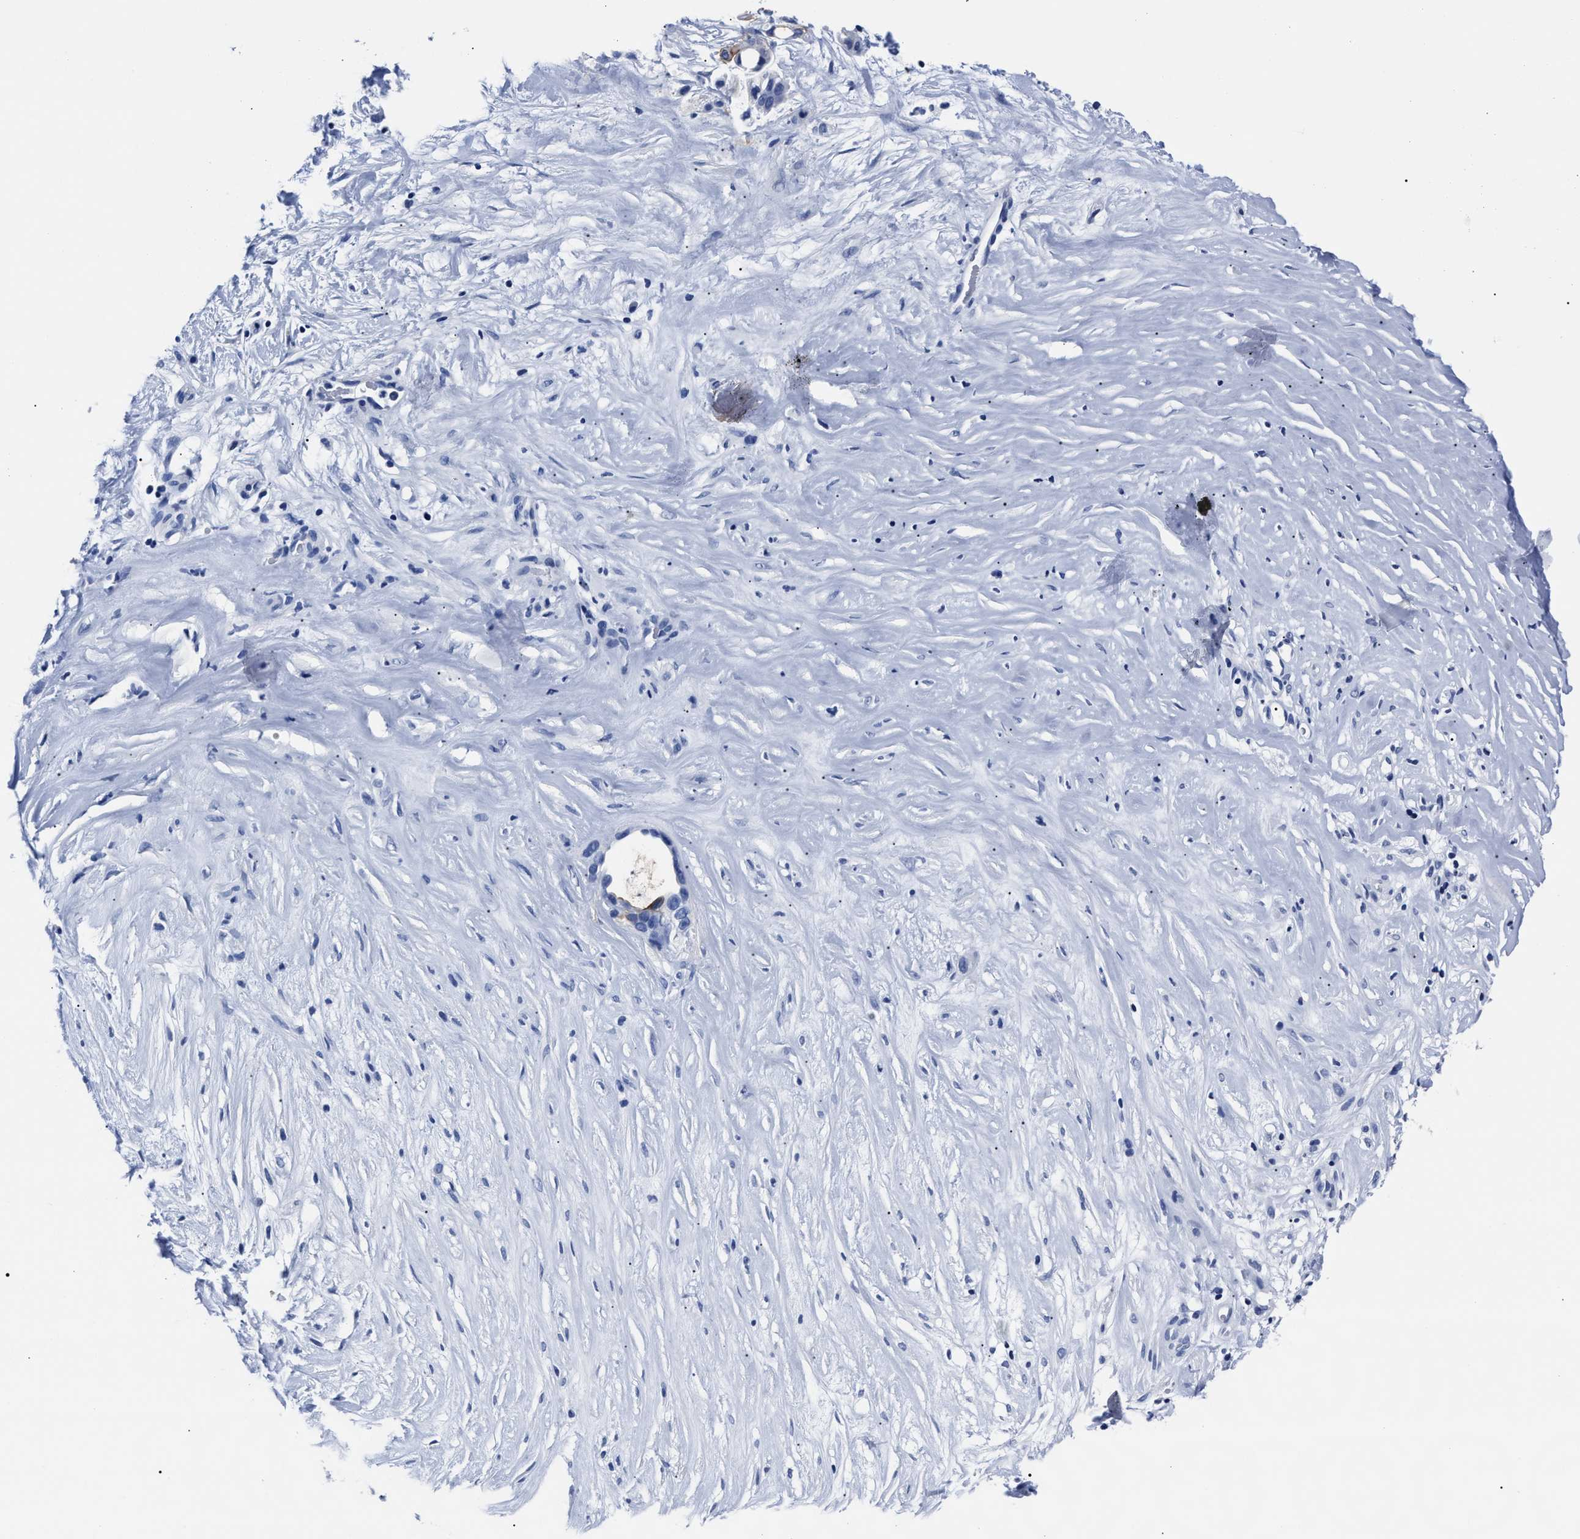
{"staining": {"intensity": "negative", "quantity": "none", "location": "none"}, "tissue": "liver cancer", "cell_type": "Tumor cells", "image_type": "cancer", "snomed": [{"axis": "morphology", "description": "Cholangiocarcinoma"}, {"axis": "topography", "description": "Liver"}], "caption": "Immunohistochemical staining of human cholangiocarcinoma (liver) reveals no significant expression in tumor cells.", "gene": "ALPG", "patient": {"sex": "female", "age": 65}}